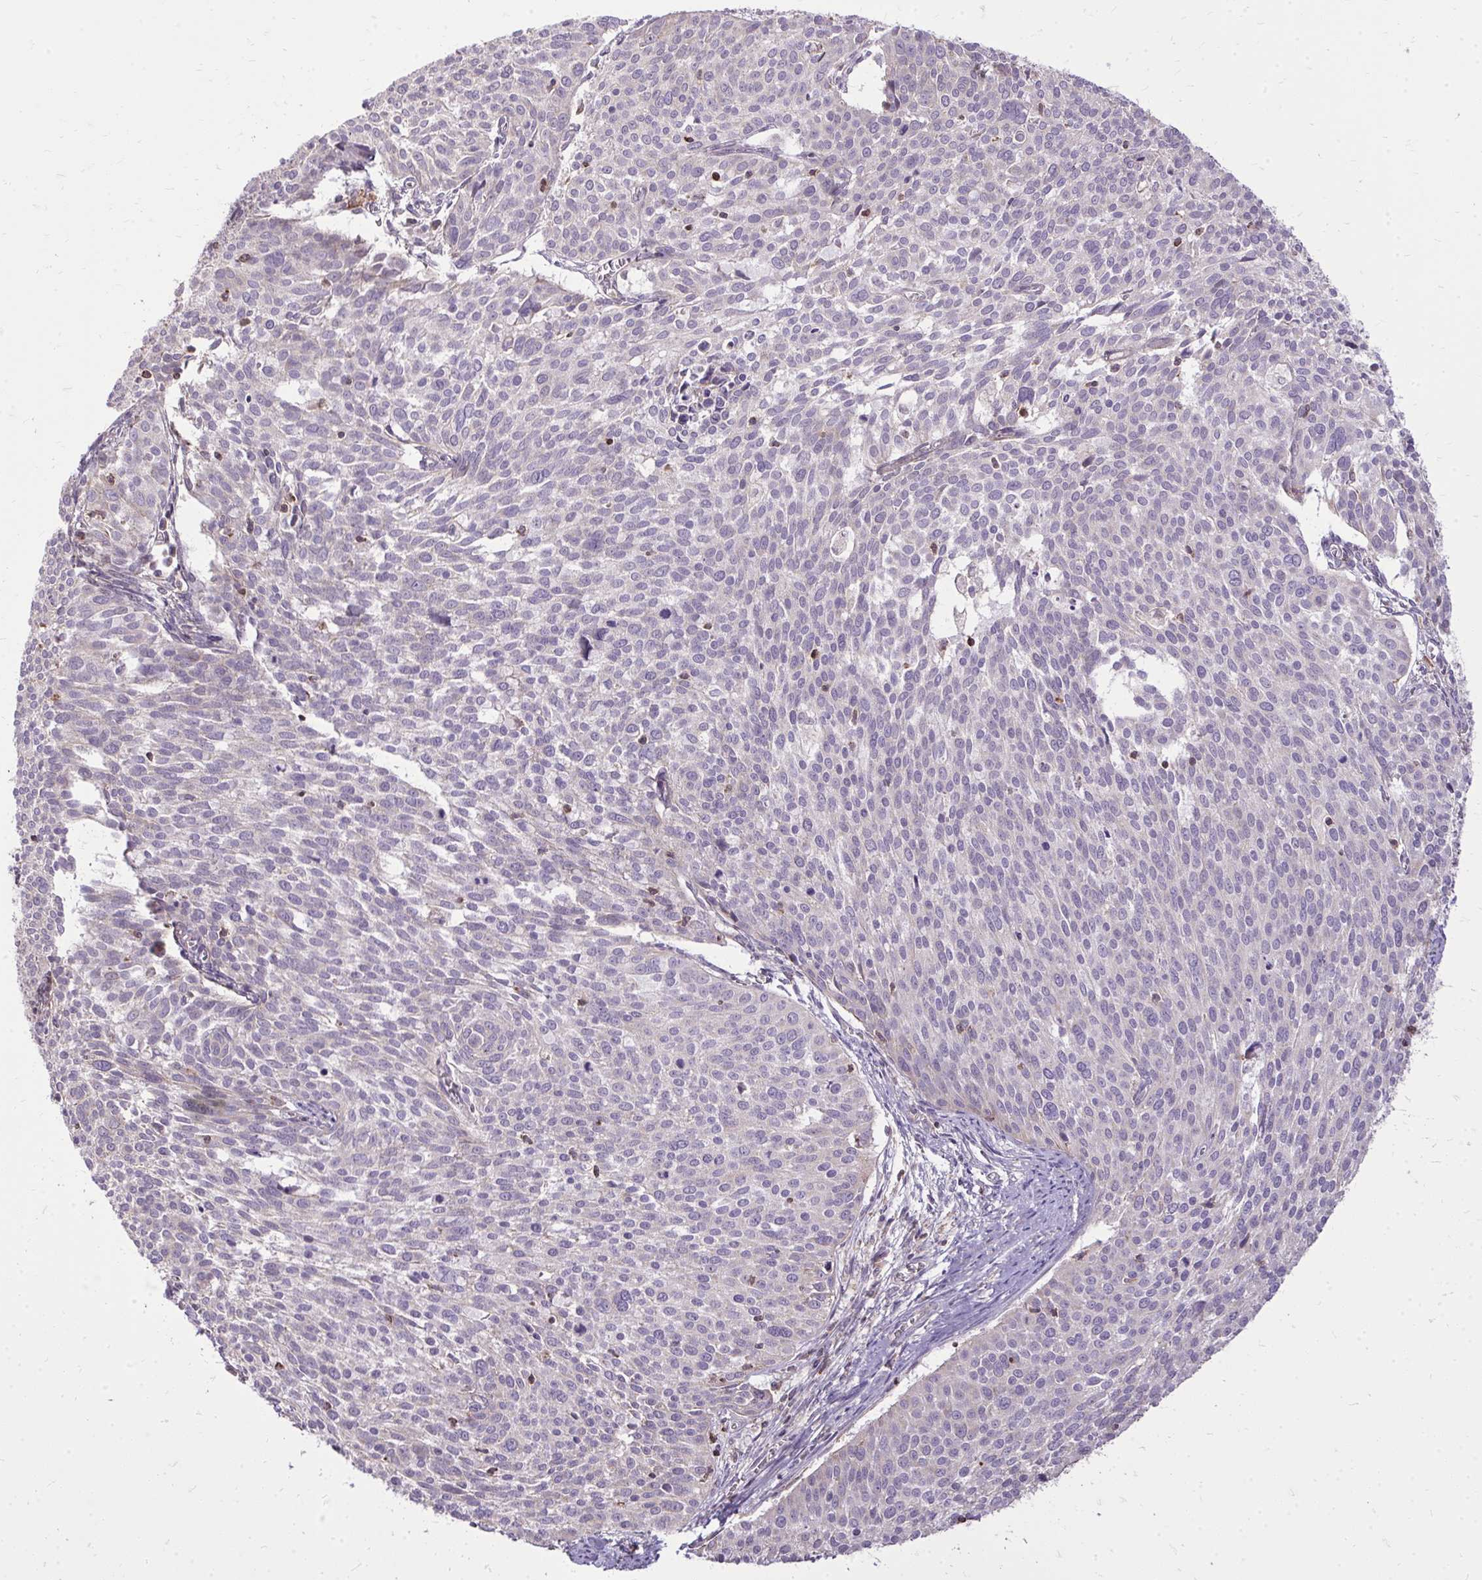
{"staining": {"intensity": "negative", "quantity": "none", "location": "none"}, "tissue": "cervical cancer", "cell_type": "Tumor cells", "image_type": "cancer", "snomed": [{"axis": "morphology", "description": "Squamous cell carcinoma, NOS"}, {"axis": "topography", "description": "Cervix"}], "caption": "This is an immunohistochemistry (IHC) micrograph of squamous cell carcinoma (cervical). There is no positivity in tumor cells.", "gene": "SLC7A5", "patient": {"sex": "female", "age": 39}}